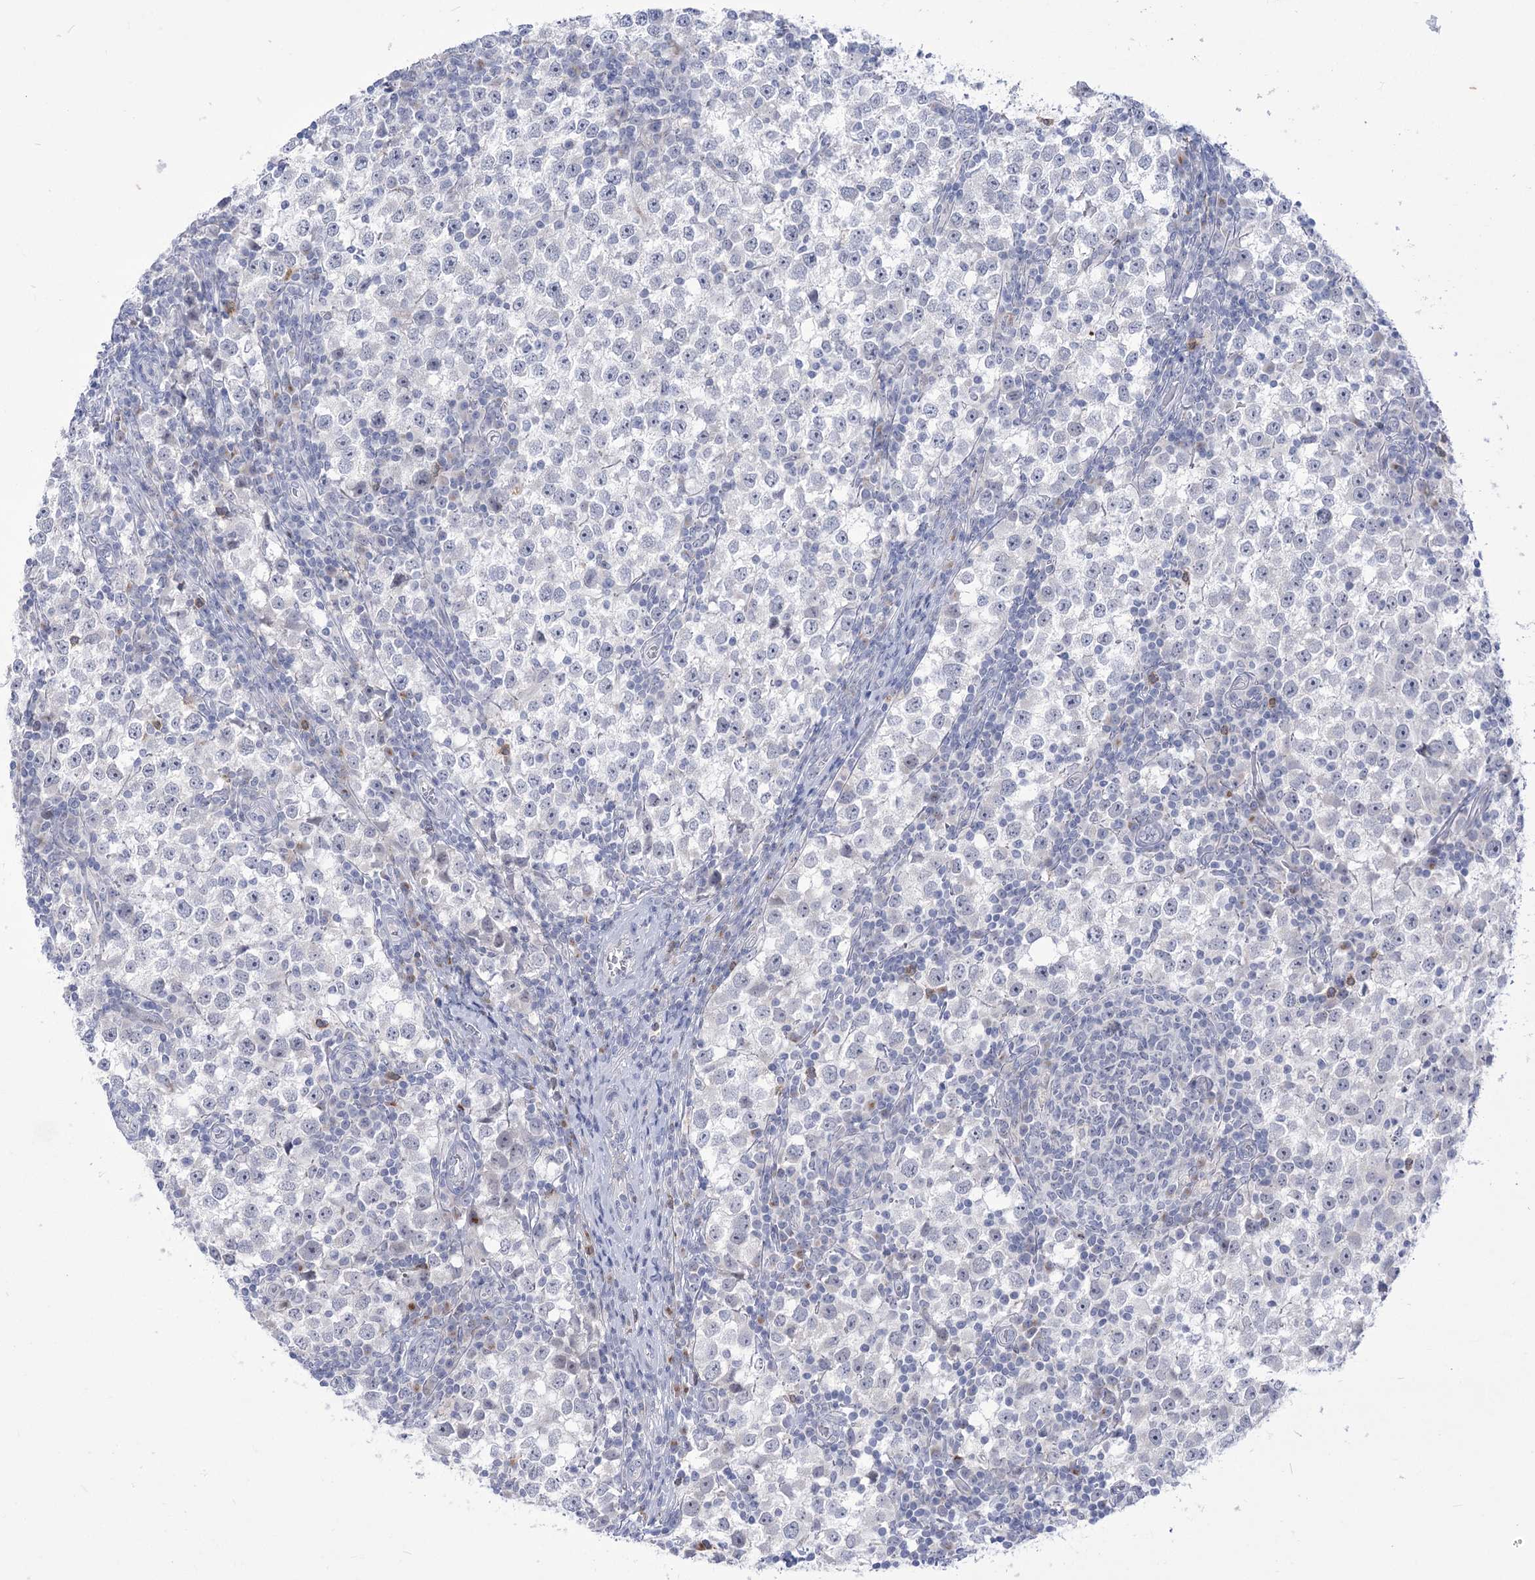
{"staining": {"intensity": "negative", "quantity": "none", "location": "none"}, "tissue": "testis cancer", "cell_type": "Tumor cells", "image_type": "cancer", "snomed": [{"axis": "morphology", "description": "Seminoma, NOS"}, {"axis": "topography", "description": "Testis"}], "caption": "The immunohistochemistry image has no significant expression in tumor cells of testis seminoma tissue.", "gene": "BEND7", "patient": {"sex": "male", "age": 65}}